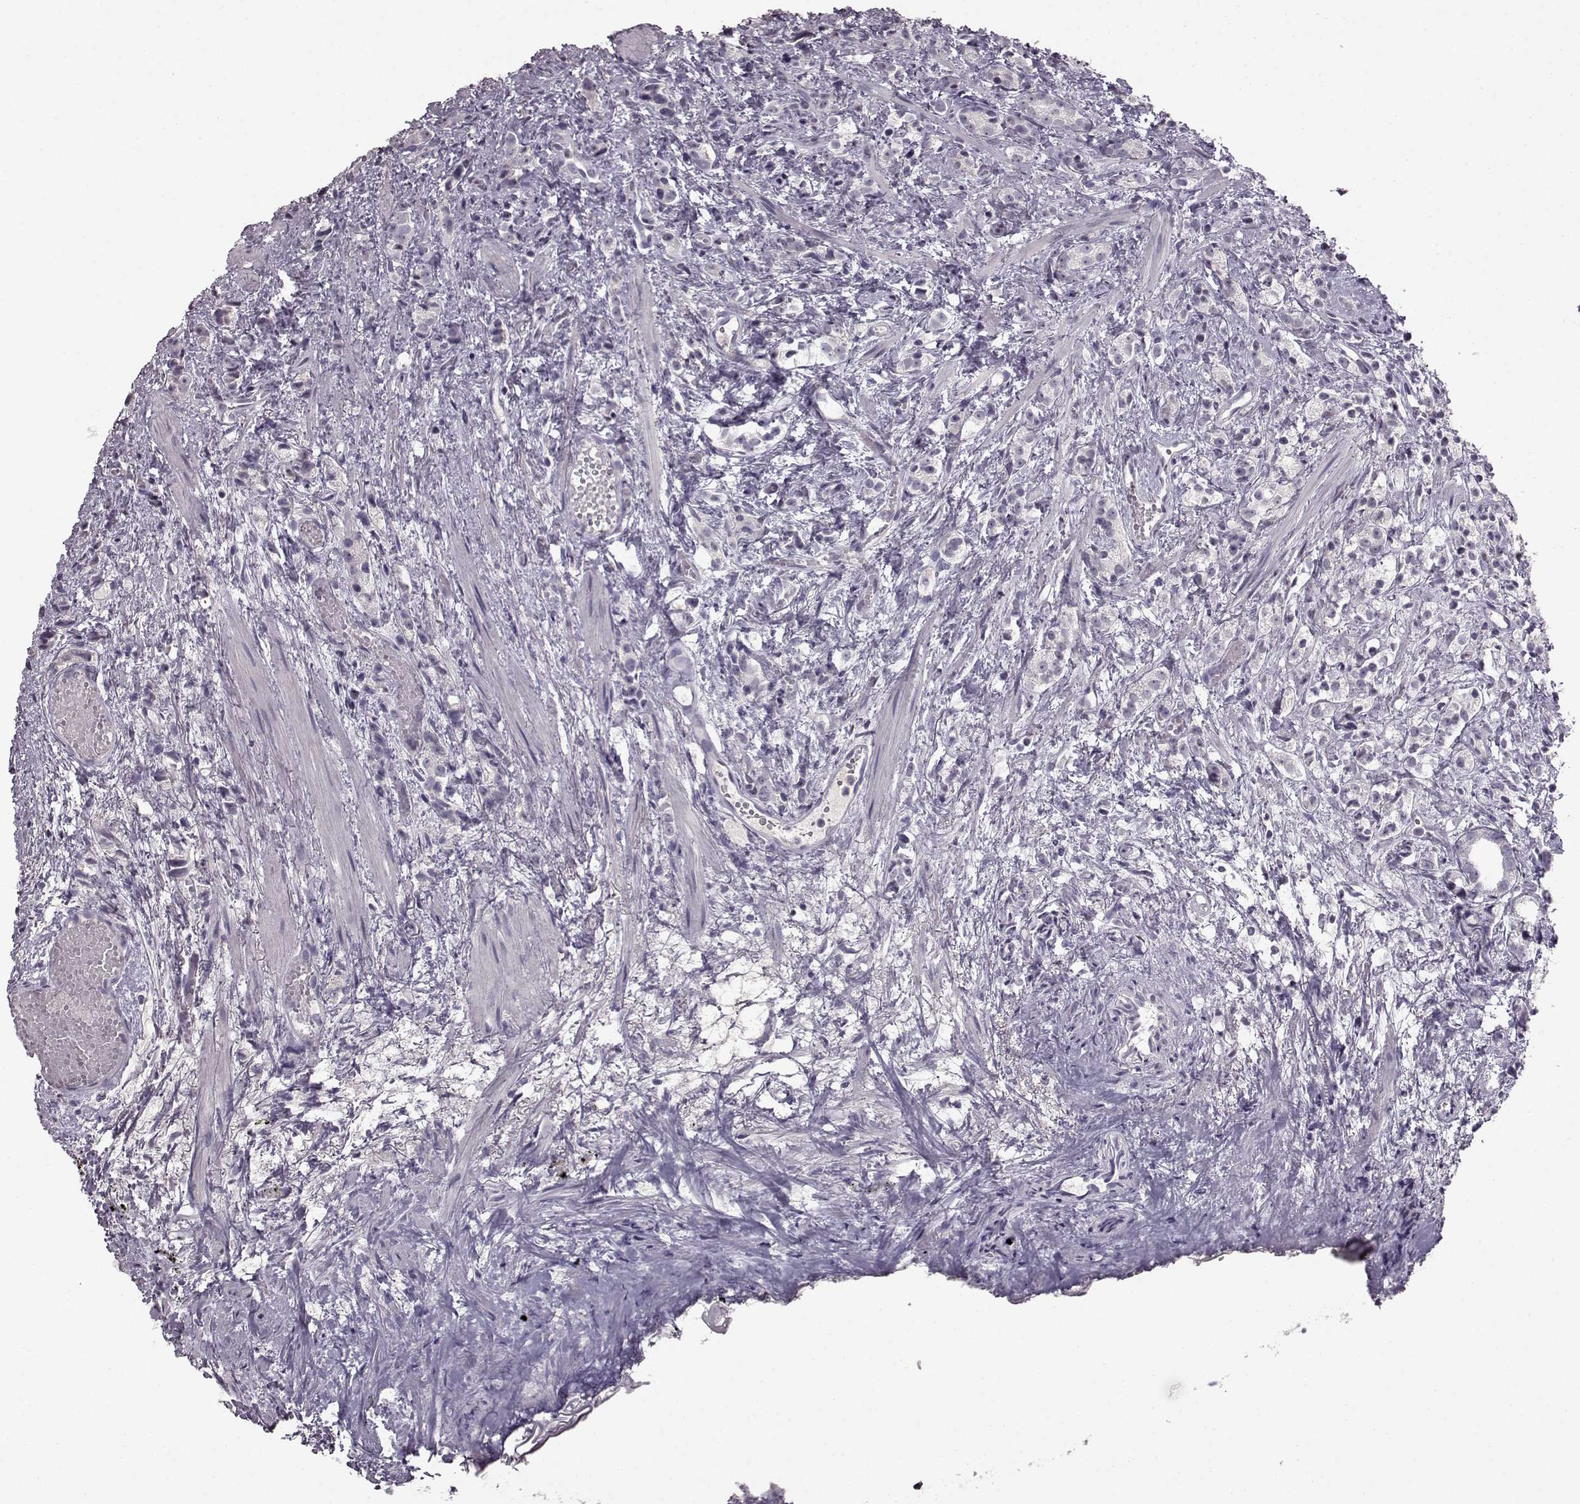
{"staining": {"intensity": "negative", "quantity": "none", "location": "none"}, "tissue": "prostate cancer", "cell_type": "Tumor cells", "image_type": "cancer", "snomed": [{"axis": "morphology", "description": "Adenocarcinoma, High grade"}, {"axis": "topography", "description": "Prostate"}], "caption": "An image of prostate cancer (high-grade adenocarcinoma) stained for a protein demonstrates no brown staining in tumor cells.", "gene": "LHB", "patient": {"sex": "male", "age": 53}}